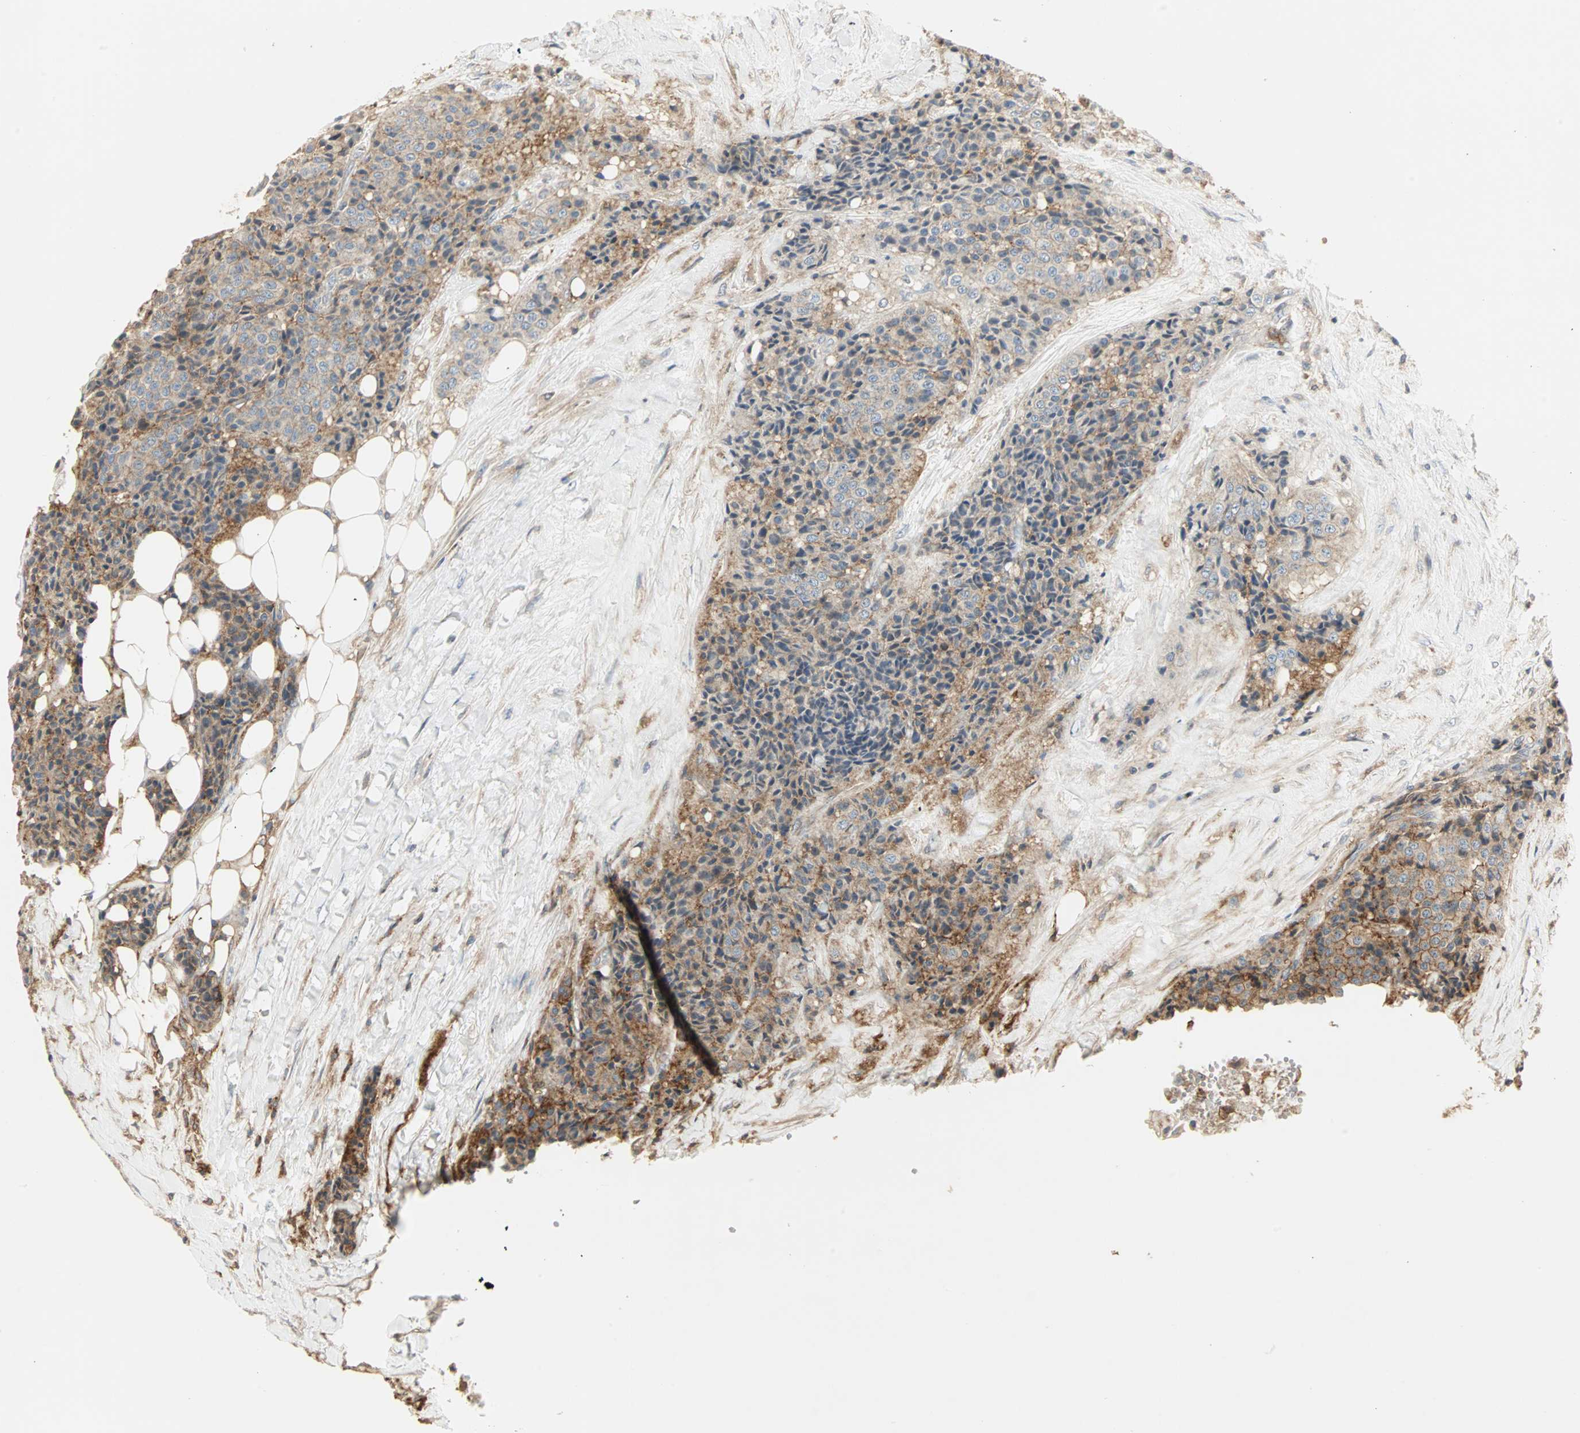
{"staining": {"intensity": "weak", "quantity": ">75%", "location": "cytoplasmic/membranous"}, "tissue": "carcinoid", "cell_type": "Tumor cells", "image_type": "cancer", "snomed": [{"axis": "morphology", "description": "Carcinoid, malignant, NOS"}, {"axis": "topography", "description": "Colon"}], "caption": "This is a micrograph of immunohistochemistry (IHC) staining of carcinoid (malignant), which shows weak expression in the cytoplasmic/membranous of tumor cells.", "gene": "GNAI2", "patient": {"sex": "female", "age": 61}}